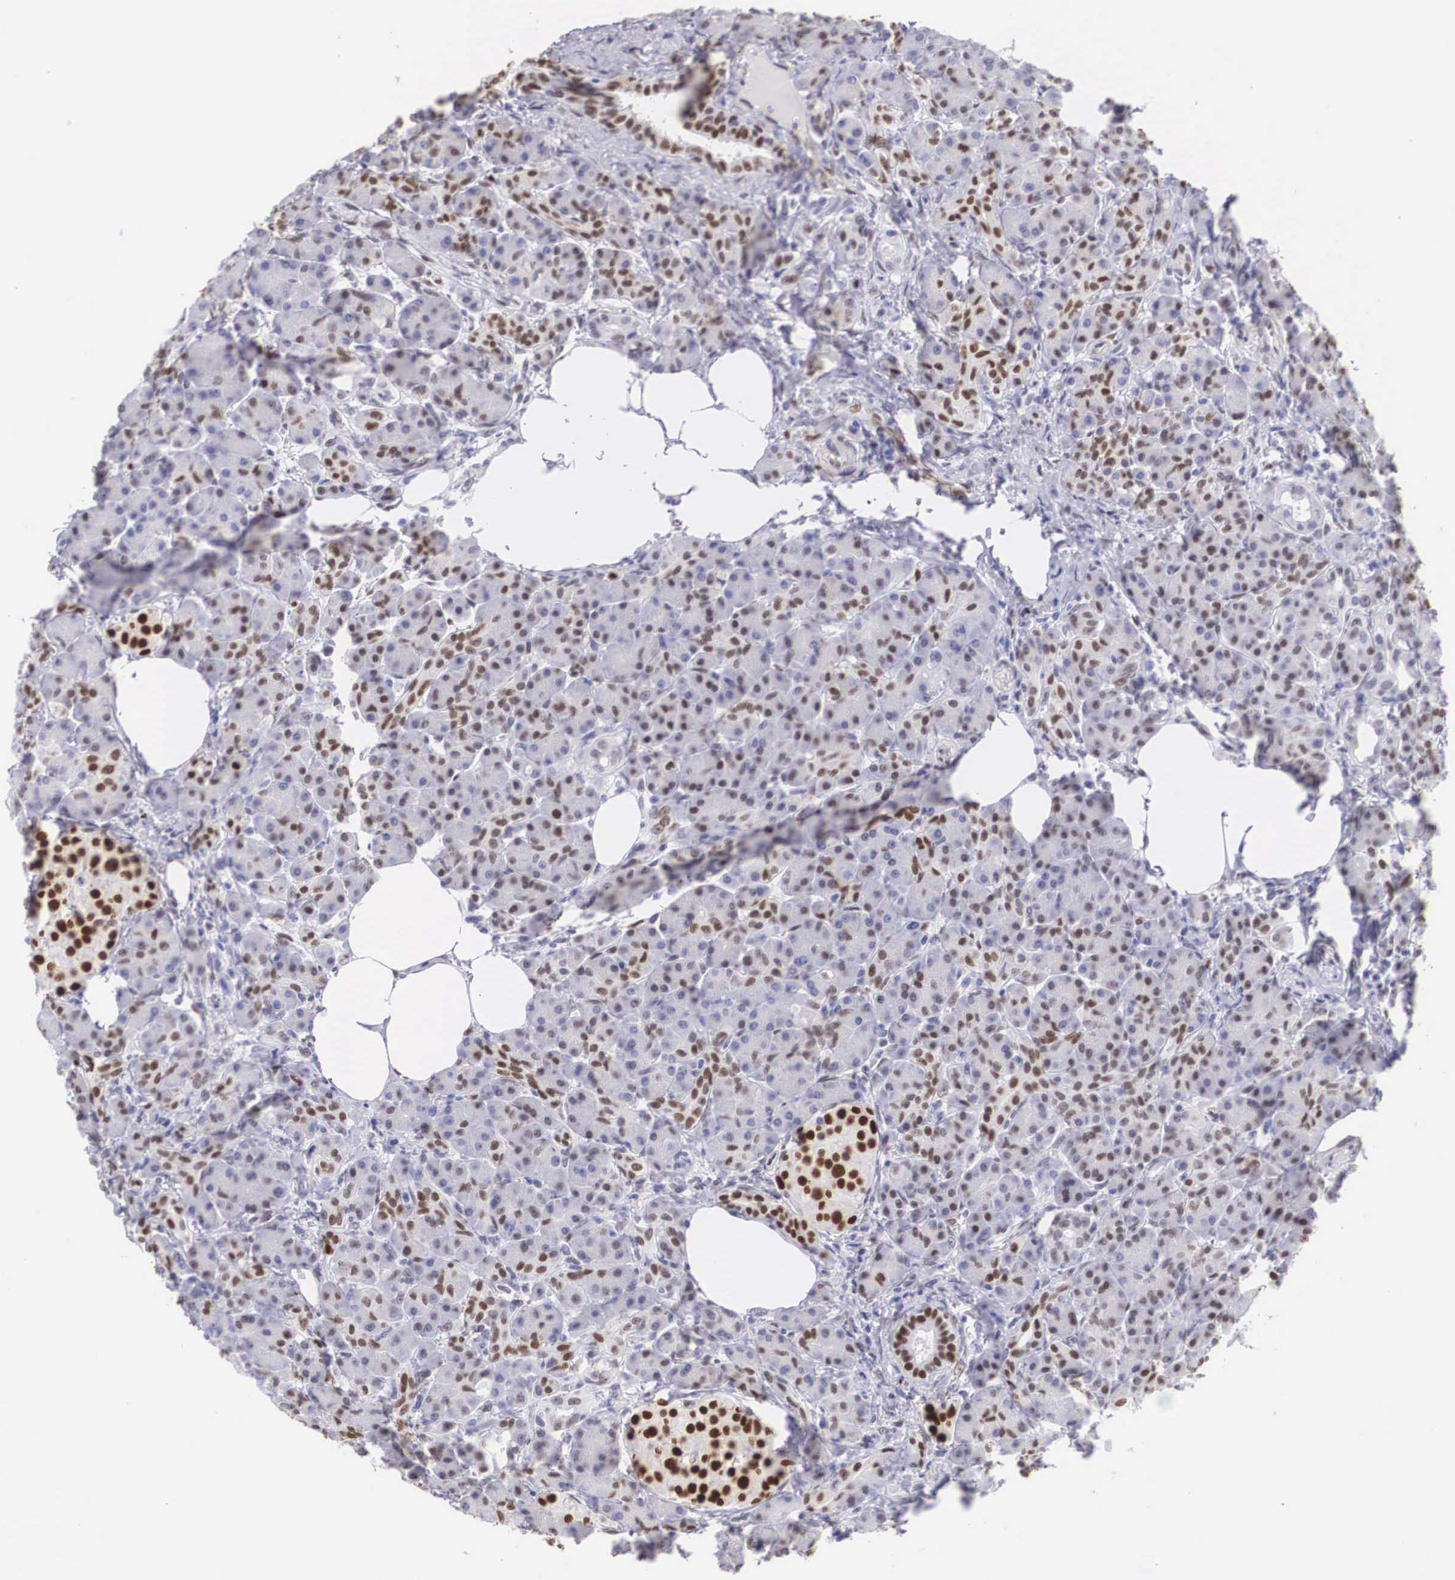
{"staining": {"intensity": "moderate", "quantity": "25%-75%", "location": "nuclear"}, "tissue": "pancreas", "cell_type": "Exocrine glandular cells", "image_type": "normal", "snomed": [{"axis": "morphology", "description": "Normal tissue, NOS"}, {"axis": "topography", "description": "Pancreas"}], "caption": "IHC of normal human pancreas demonstrates medium levels of moderate nuclear positivity in about 25%-75% of exocrine glandular cells.", "gene": "HMGN5", "patient": {"sex": "female", "age": 73}}